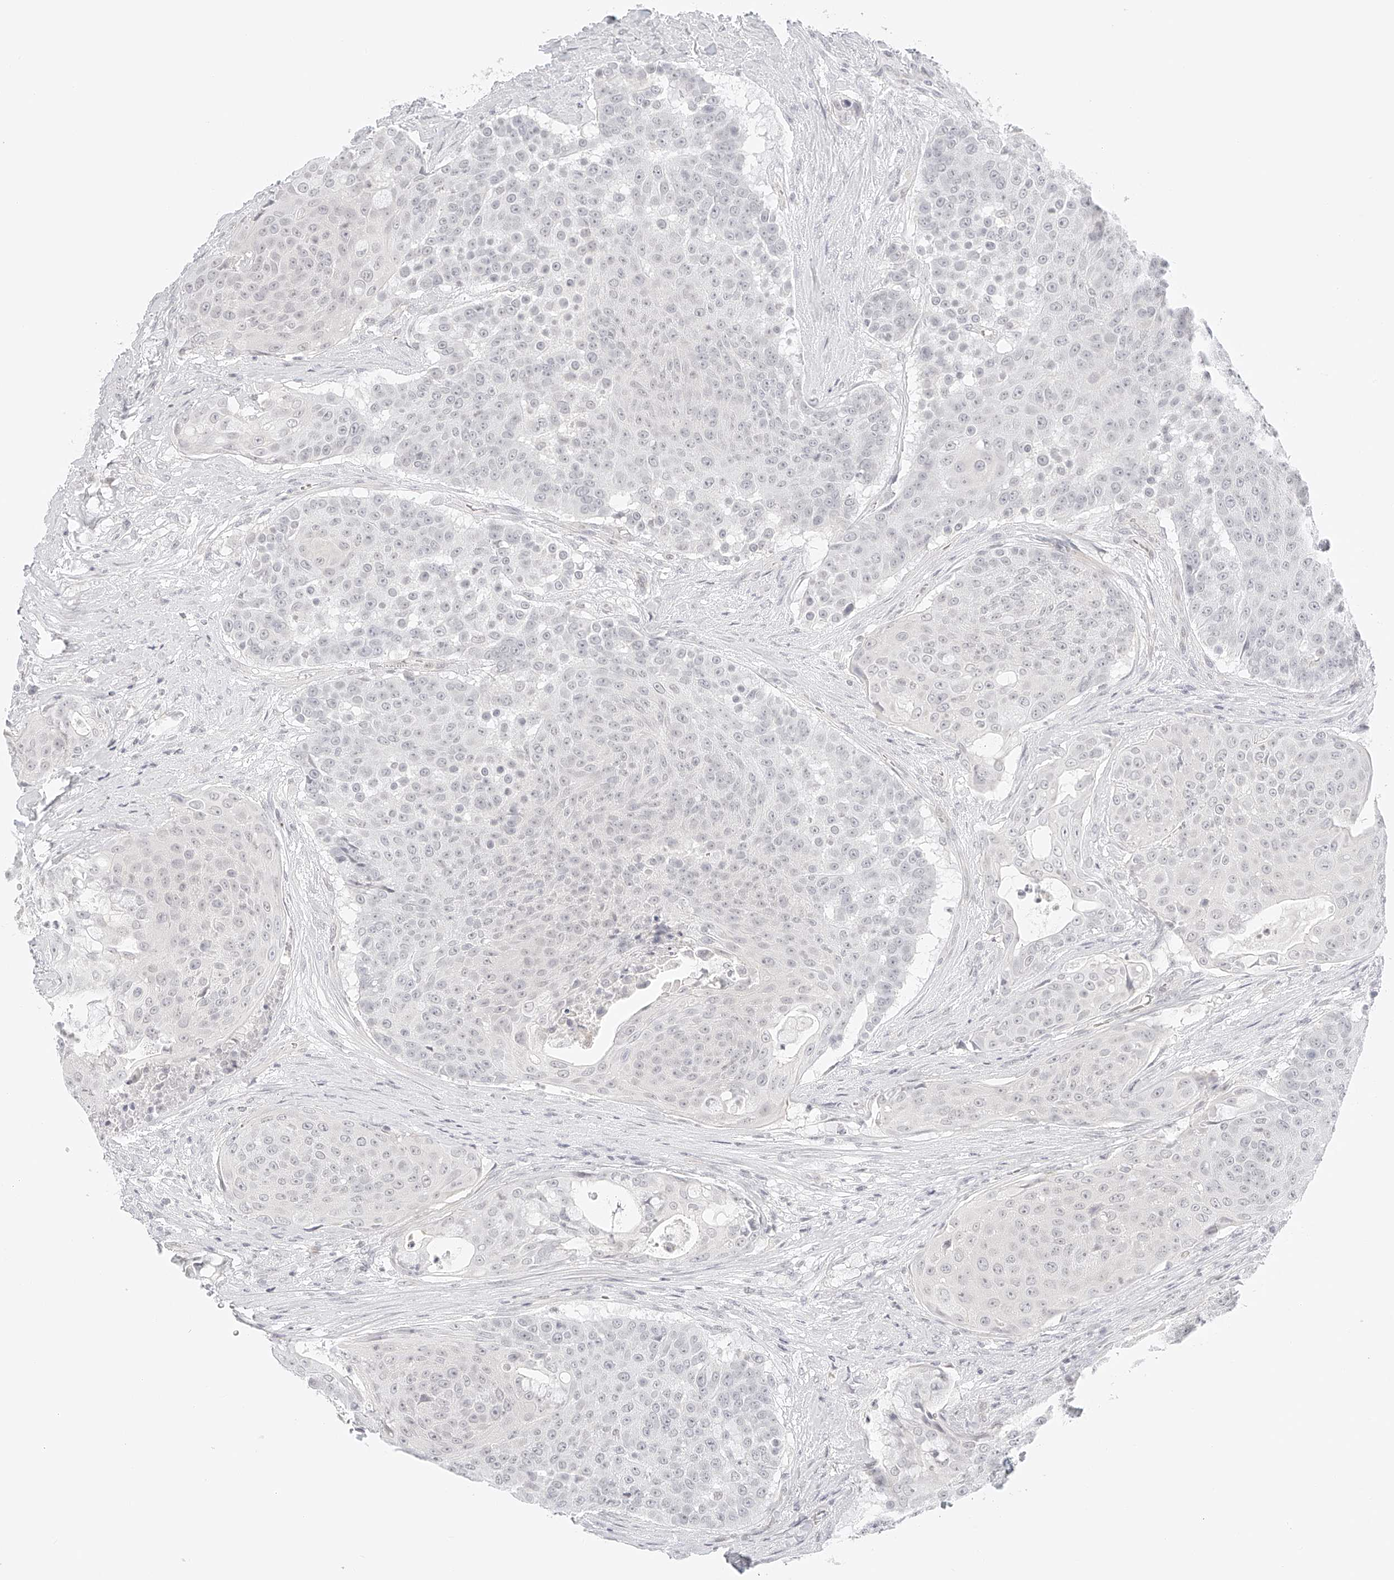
{"staining": {"intensity": "negative", "quantity": "none", "location": "none"}, "tissue": "urothelial cancer", "cell_type": "Tumor cells", "image_type": "cancer", "snomed": [{"axis": "morphology", "description": "Urothelial carcinoma, High grade"}, {"axis": "topography", "description": "Urinary bladder"}], "caption": "The immunohistochemistry photomicrograph has no significant staining in tumor cells of urothelial cancer tissue.", "gene": "ZFP69", "patient": {"sex": "female", "age": 63}}